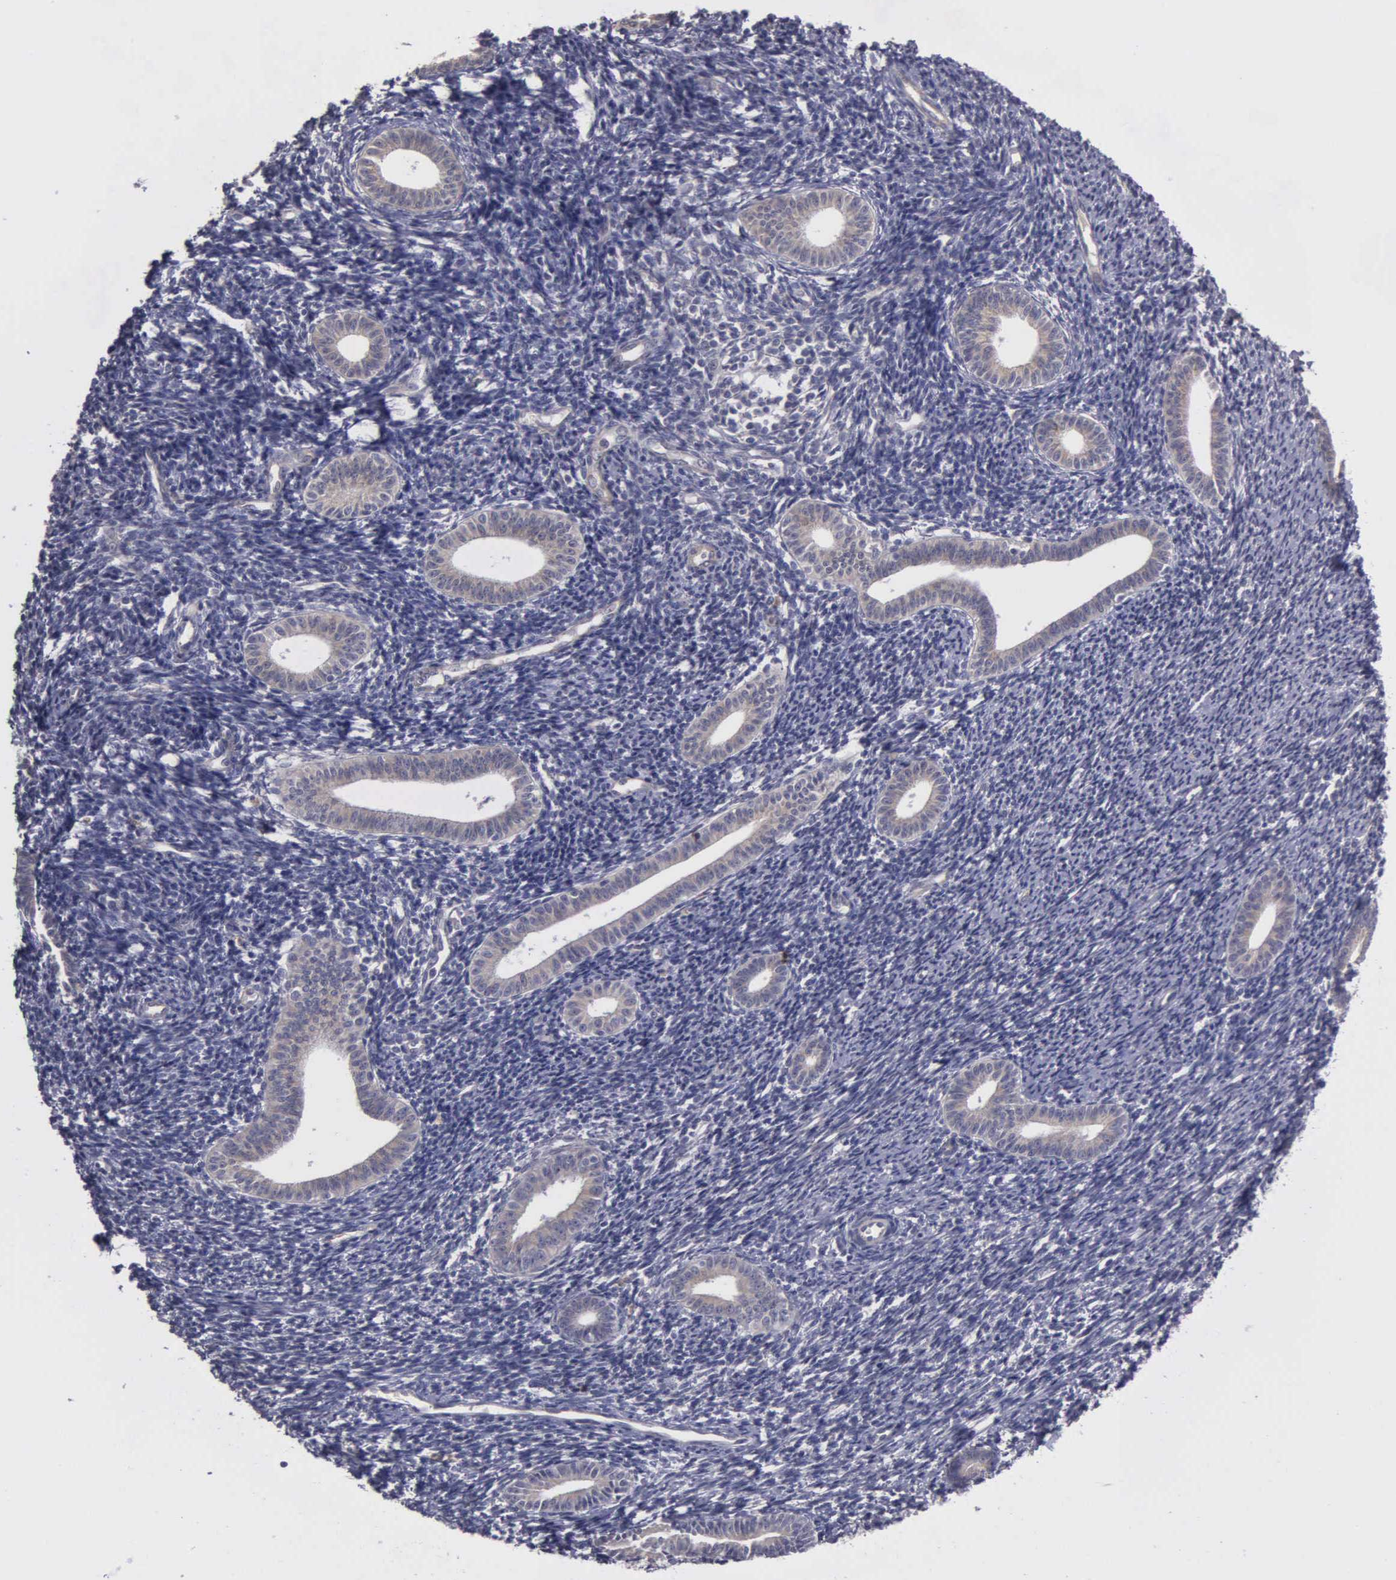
{"staining": {"intensity": "negative", "quantity": "none", "location": "none"}, "tissue": "endometrium", "cell_type": "Cells in endometrial stroma", "image_type": "normal", "snomed": [{"axis": "morphology", "description": "Normal tissue, NOS"}, {"axis": "topography", "description": "Endometrium"}], "caption": "Immunohistochemistry histopathology image of benign human endometrium stained for a protein (brown), which demonstrates no expression in cells in endometrial stroma.", "gene": "RTL10", "patient": {"sex": "female", "age": 52}}